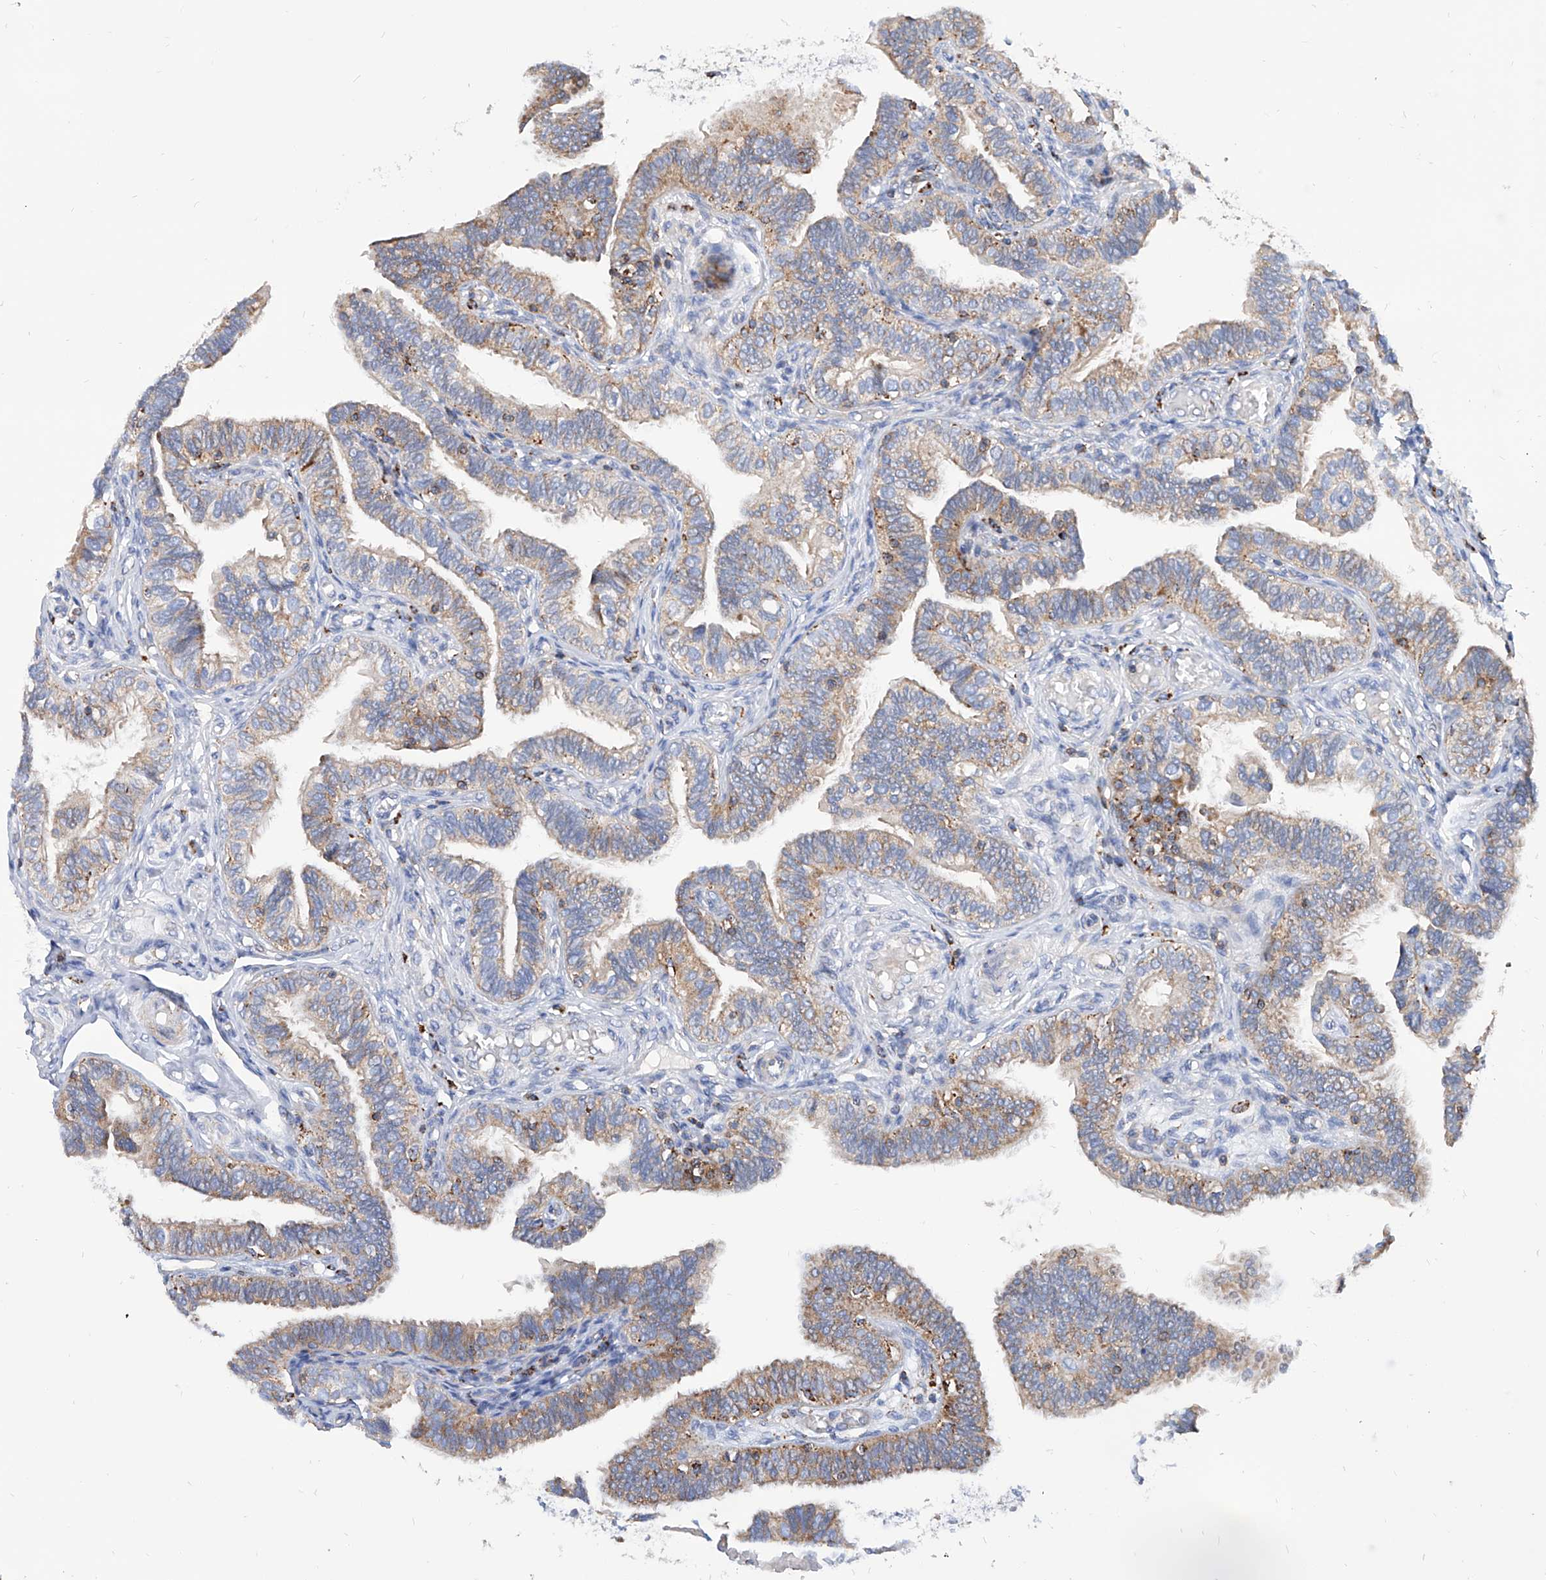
{"staining": {"intensity": "moderate", "quantity": ">75%", "location": "cytoplasmic/membranous"}, "tissue": "fallopian tube", "cell_type": "Glandular cells", "image_type": "normal", "snomed": [{"axis": "morphology", "description": "Normal tissue, NOS"}, {"axis": "topography", "description": "Fallopian tube"}], "caption": "Moderate cytoplasmic/membranous staining is seen in approximately >75% of glandular cells in normal fallopian tube. The protein of interest is stained brown, and the nuclei are stained in blue (DAB (3,3'-diaminobenzidine) IHC with brightfield microscopy, high magnification).", "gene": "CPNE5", "patient": {"sex": "female", "age": 39}}